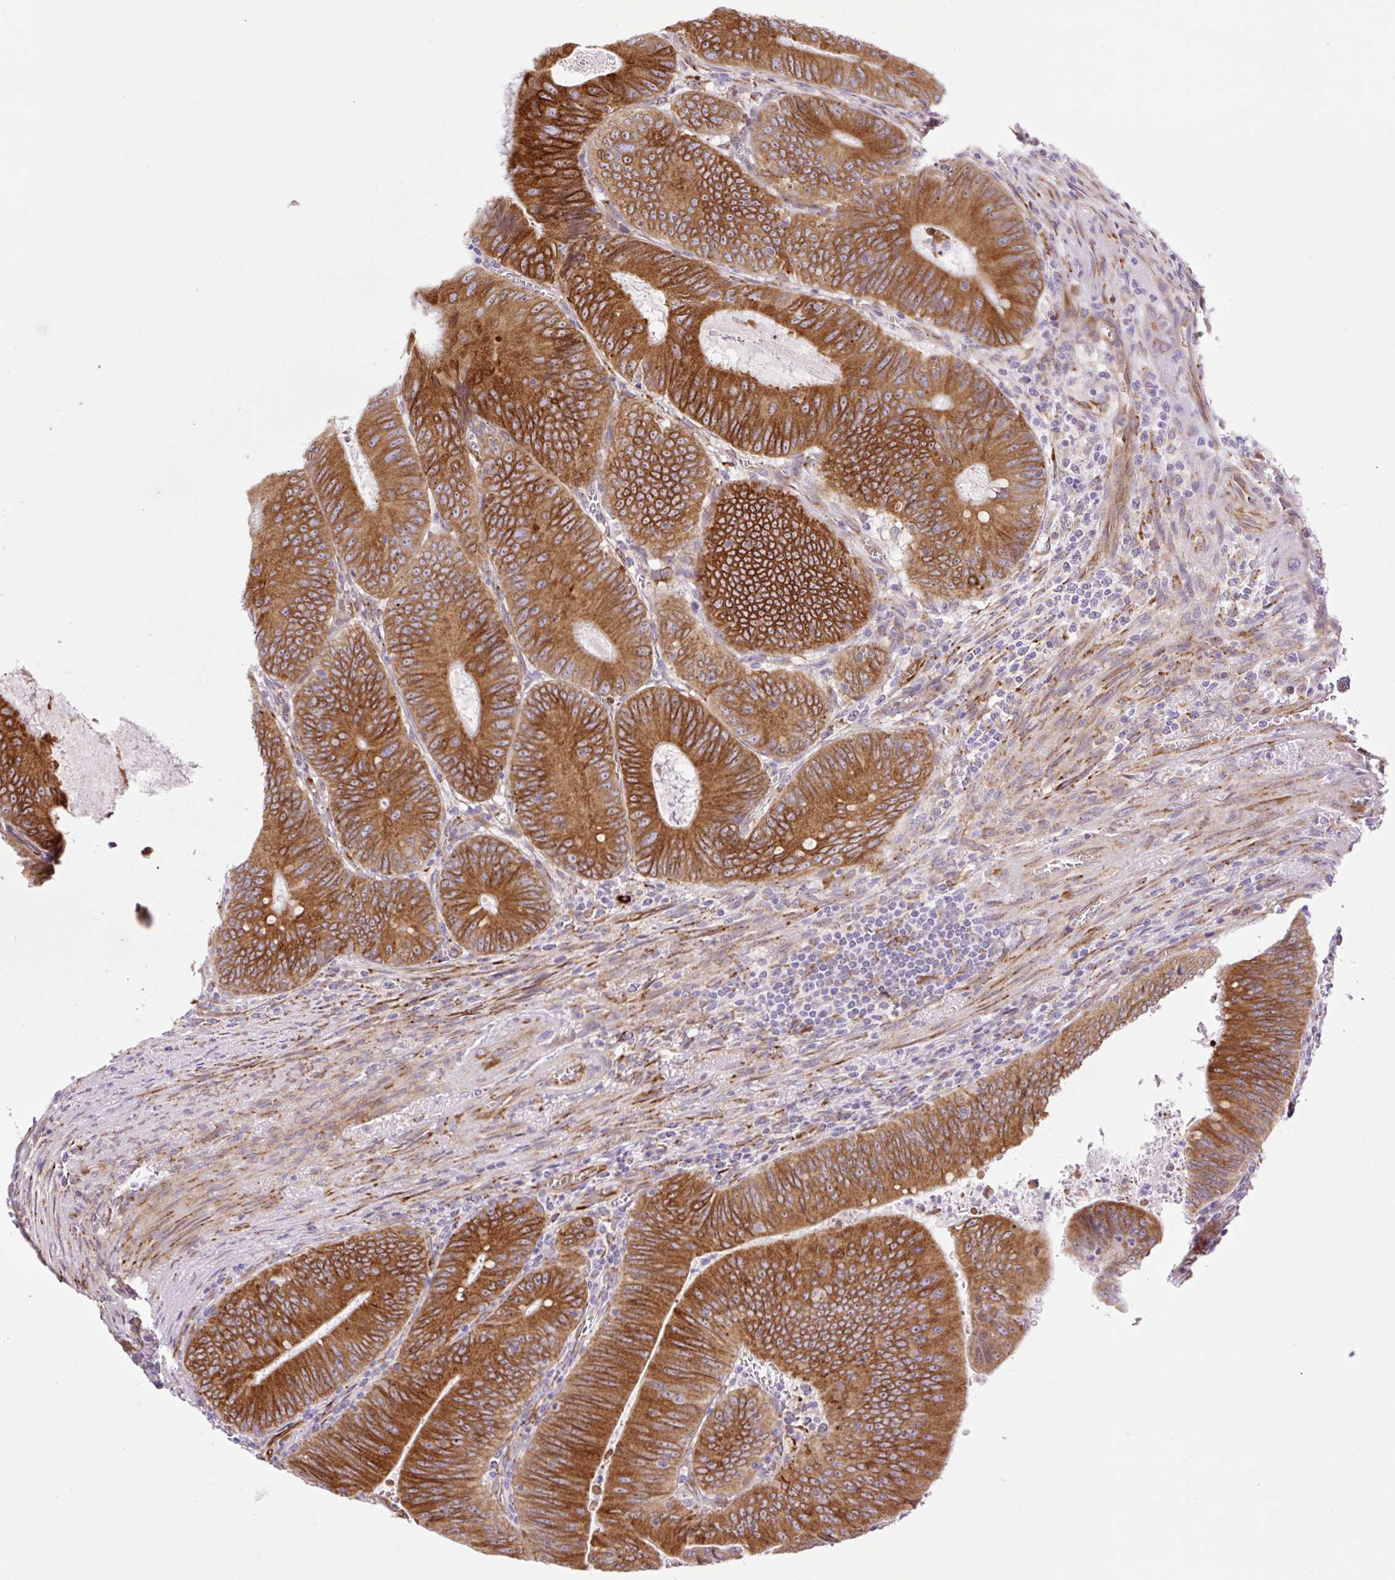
{"staining": {"intensity": "strong", "quantity": ">75%", "location": "cytoplasmic/membranous"}, "tissue": "colorectal cancer", "cell_type": "Tumor cells", "image_type": "cancer", "snomed": [{"axis": "morphology", "description": "Adenocarcinoma, NOS"}, {"axis": "topography", "description": "Rectum"}], "caption": "An immunohistochemistry micrograph of tumor tissue is shown. Protein staining in brown labels strong cytoplasmic/membranous positivity in colorectal adenocarcinoma within tumor cells.", "gene": "RAB30", "patient": {"sex": "female", "age": 72}}